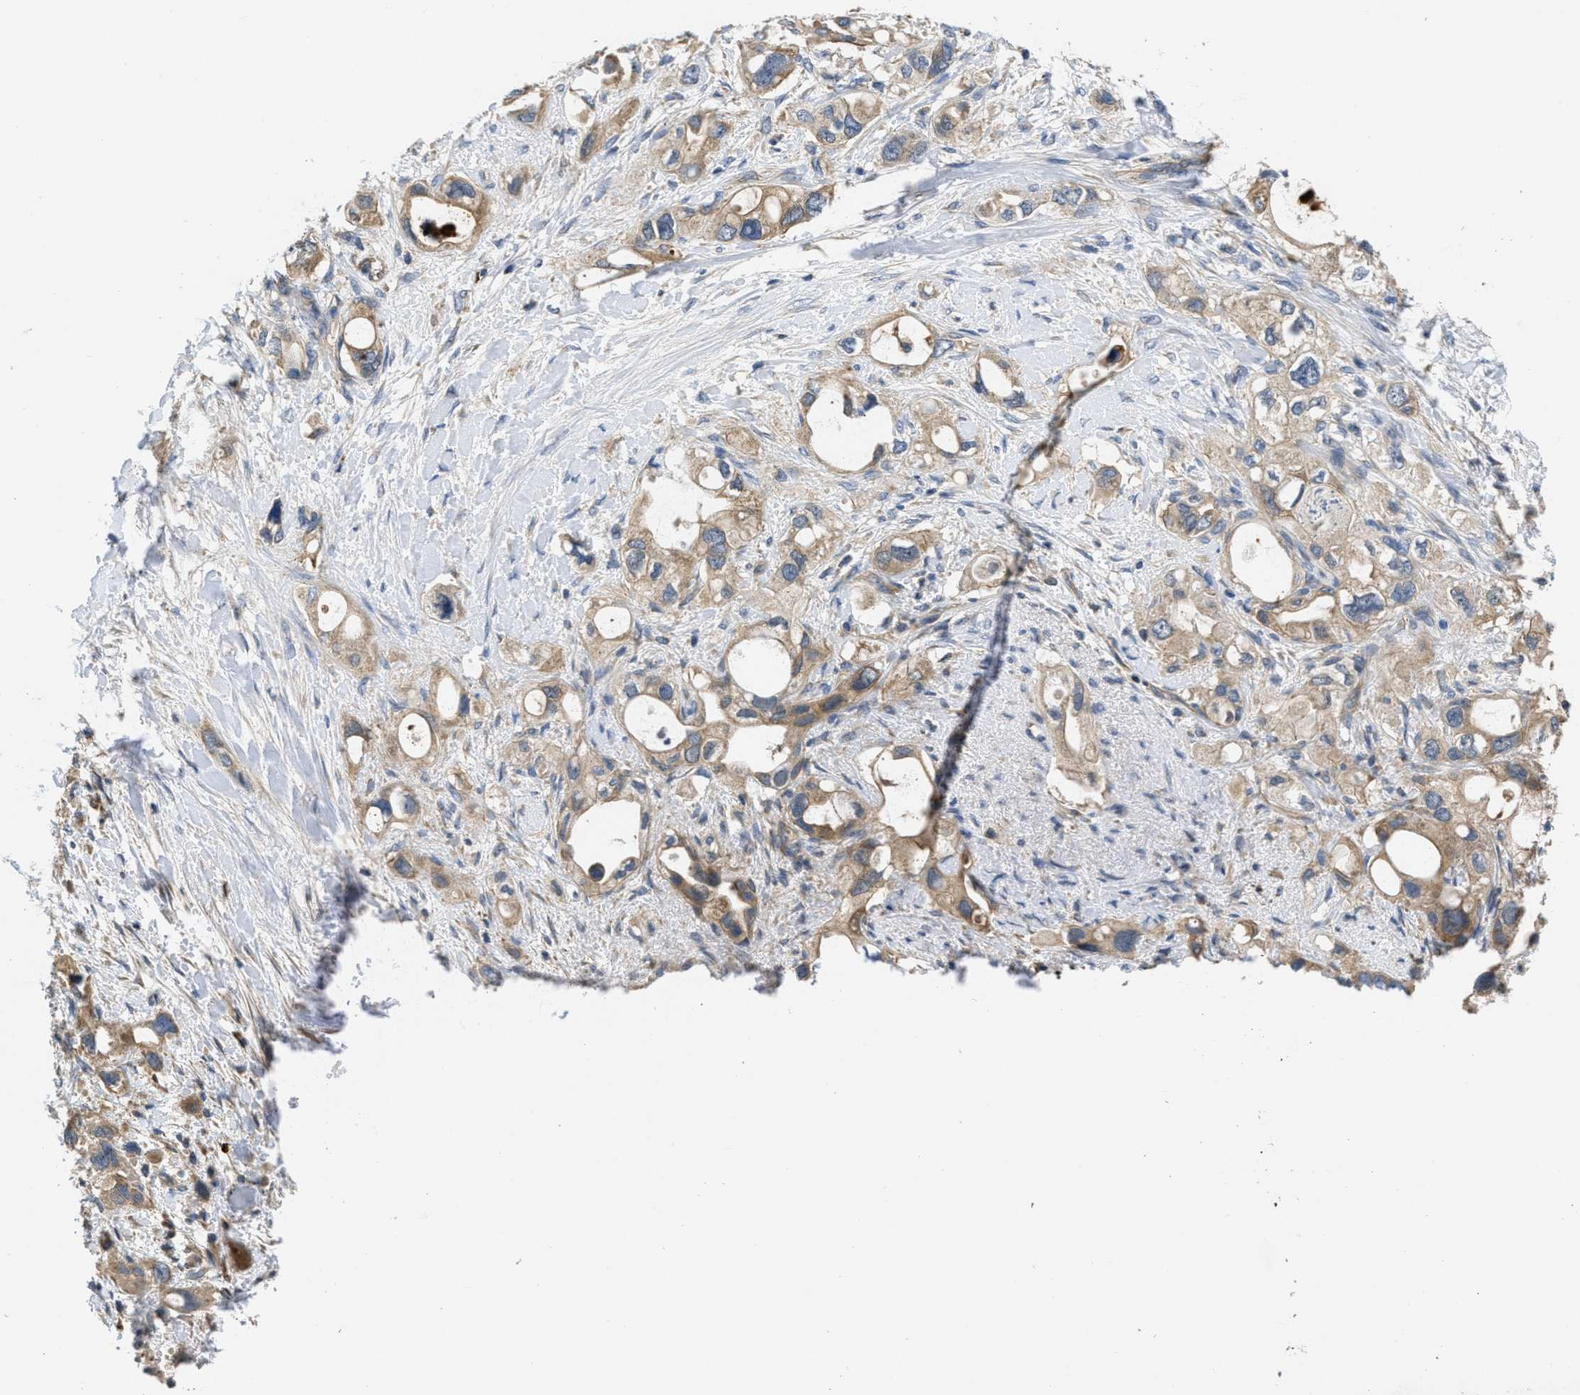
{"staining": {"intensity": "moderate", "quantity": ">75%", "location": "cytoplasmic/membranous"}, "tissue": "pancreatic cancer", "cell_type": "Tumor cells", "image_type": "cancer", "snomed": [{"axis": "morphology", "description": "Adenocarcinoma, NOS"}, {"axis": "topography", "description": "Pancreas"}], "caption": "DAB (3,3'-diaminobenzidine) immunohistochemical staining of human pancreatic cancer (adenocarcinoma) exhibits moderate cytoplasmic/membranous protein positivity in about >75% of tumor cells.", "gene": "GALK1", "patient": {"sex": "female", "age": 56}}